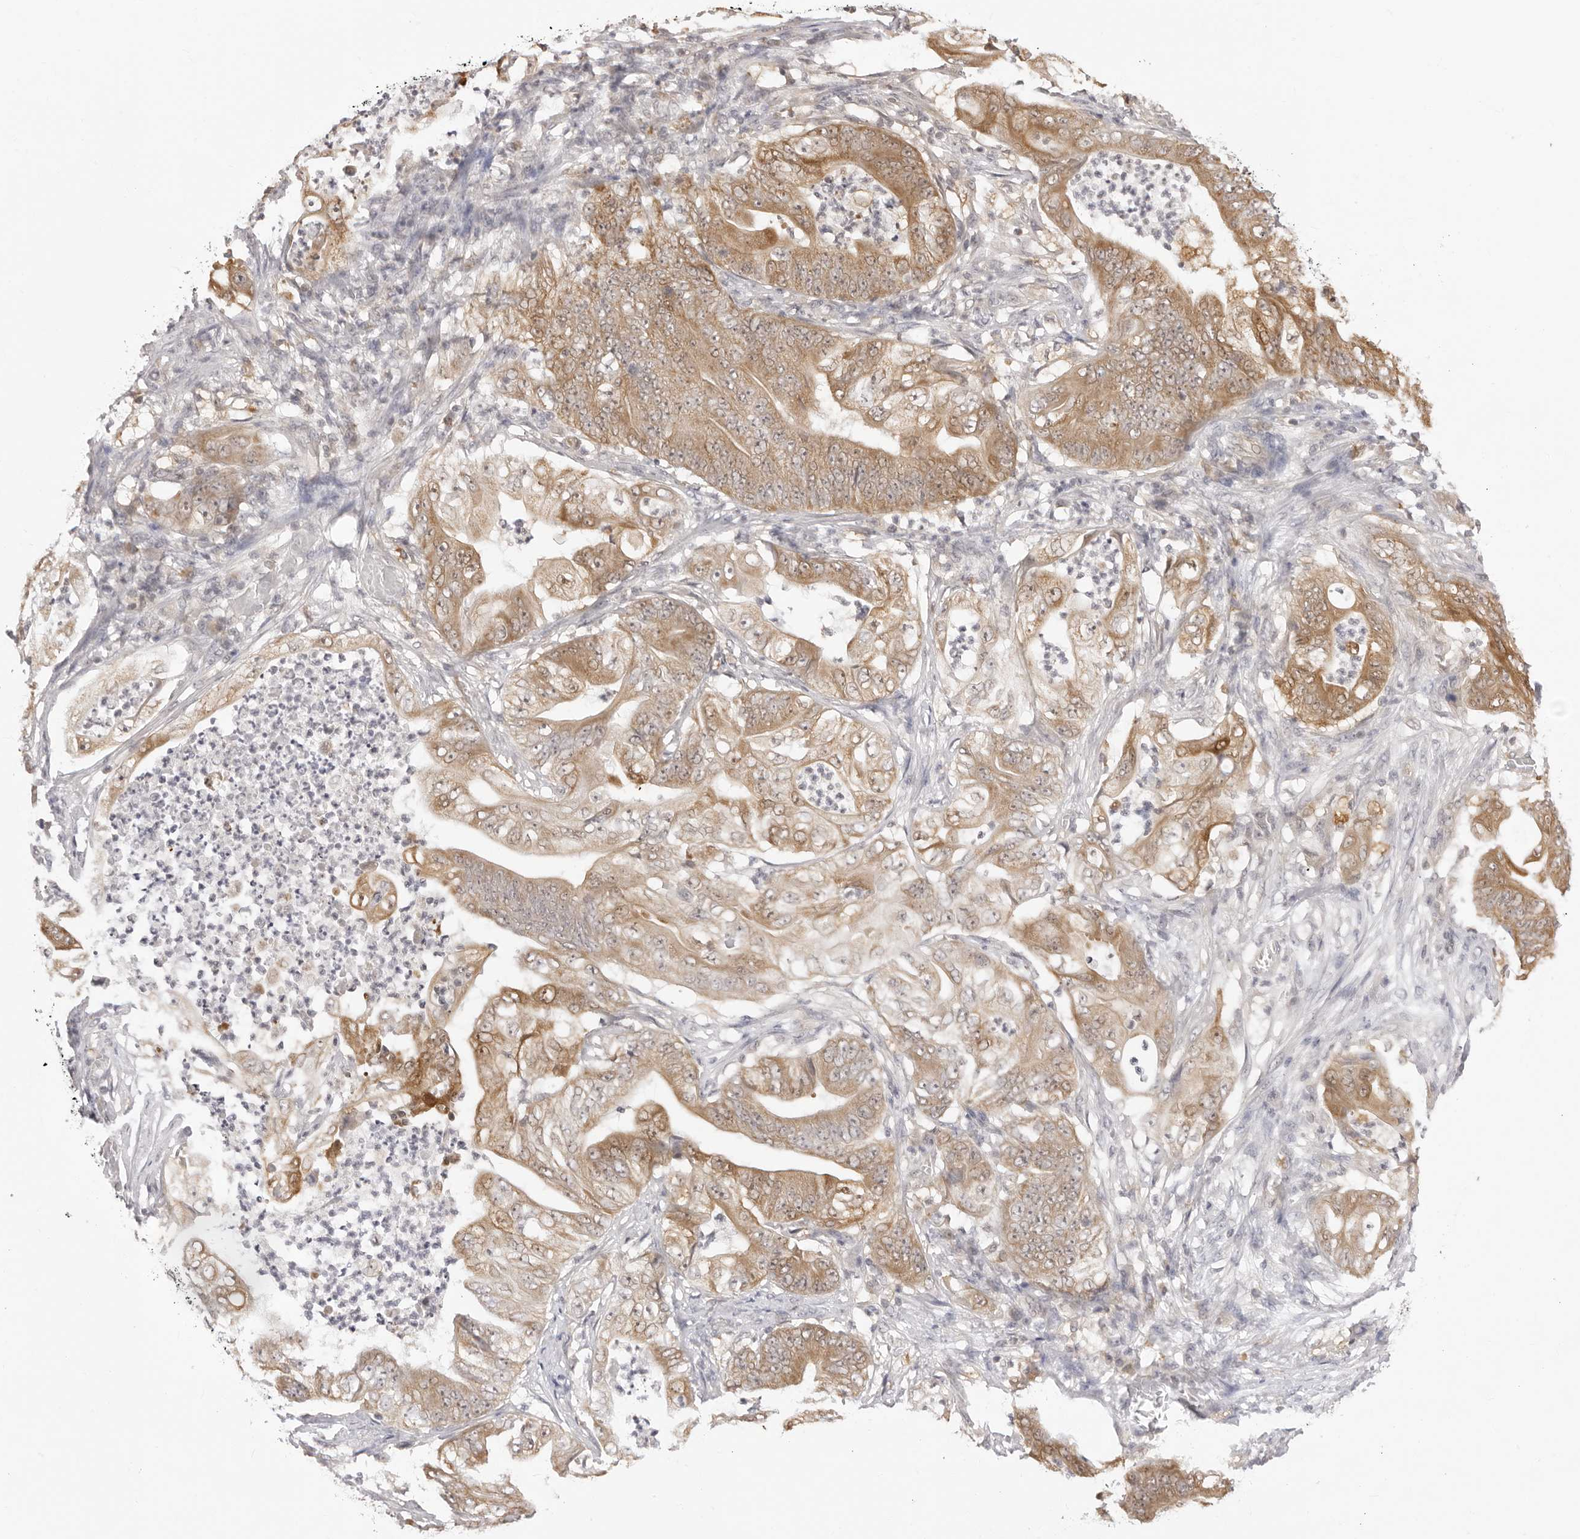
{"staining": {"intensity": "moderate", "quantity": ">75%", "location": "cytoplasmic/membranous"}, "tissue": "stomach cancer", "cell_type": "Tumor cells", "image_type": "cancer", "snomed": [{"axis": "morphology", "description": "Adenocarcinoma, NOS"}, {"axis": "topography", "description": "Stomach"}], "caption": "There is medium levels of moderate cytoplasmic/membranous expression in tumor cells of adenocarcinoma (stomach), as demonstrated by immunohistochemical staining (brown color).", "gene": "FDPS", "patient": {"sex": "female", "age": 73}}